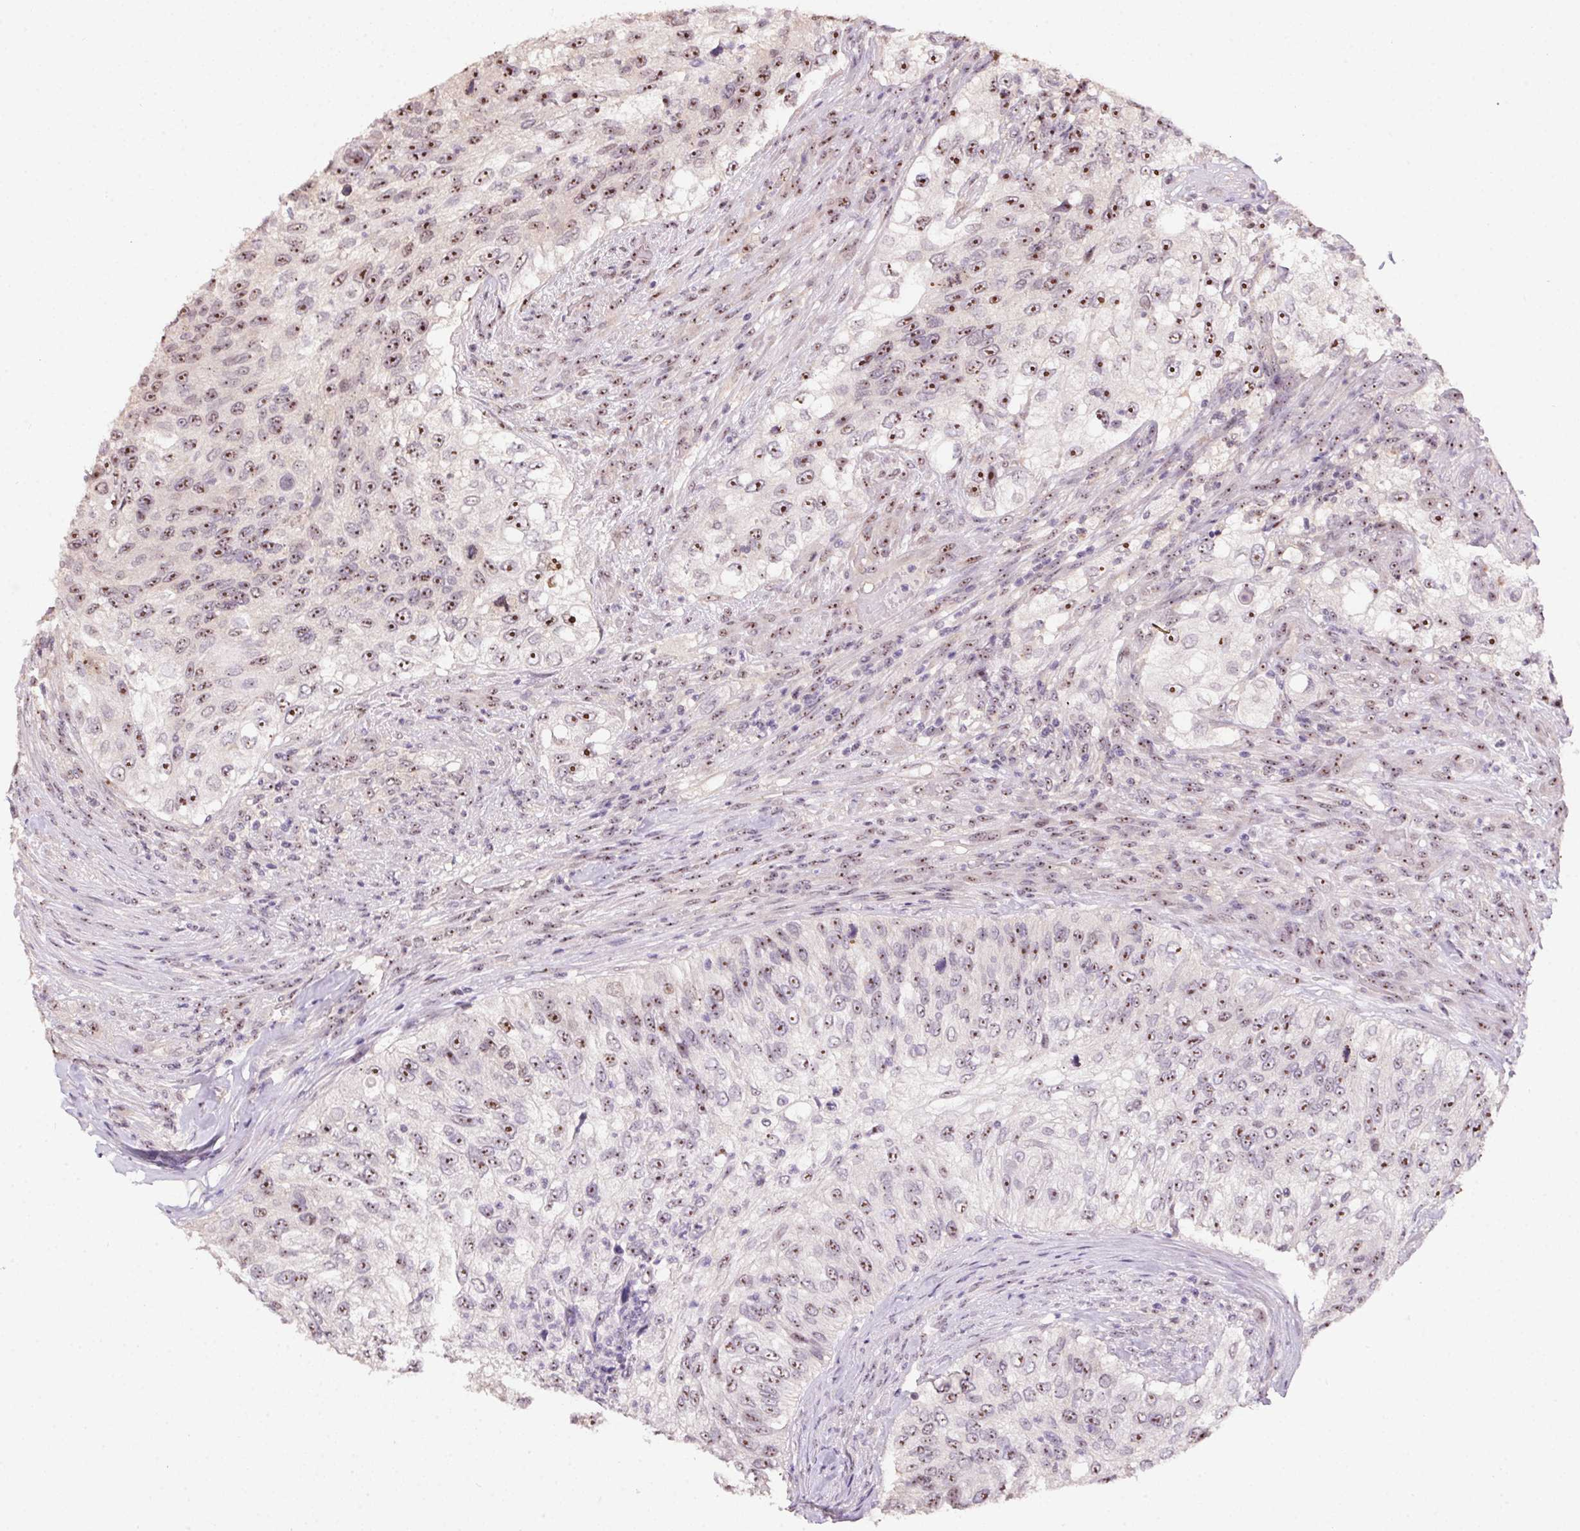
{"staining": {"intensity": "moderate", "quantity": ">75%", "location": "nuclear"}, "tissue": "urothelial cancer", "cell_type": "Tumor cells", "image_type": "cancer", "snomed": [{"axis": "morphology", "description": "Urothelial carcinoma, High grade"}, {"axis": "topography", "description": "Urinary bladder"}], "caption": "A photomicrograph showing moderate nuclear positivity in about >75% of tumor cells in urothelial cancer, as visualized by brown immunohistochemical staining.", "gene": "BATF2", "patient": {"sex": "female", "age": 60}}